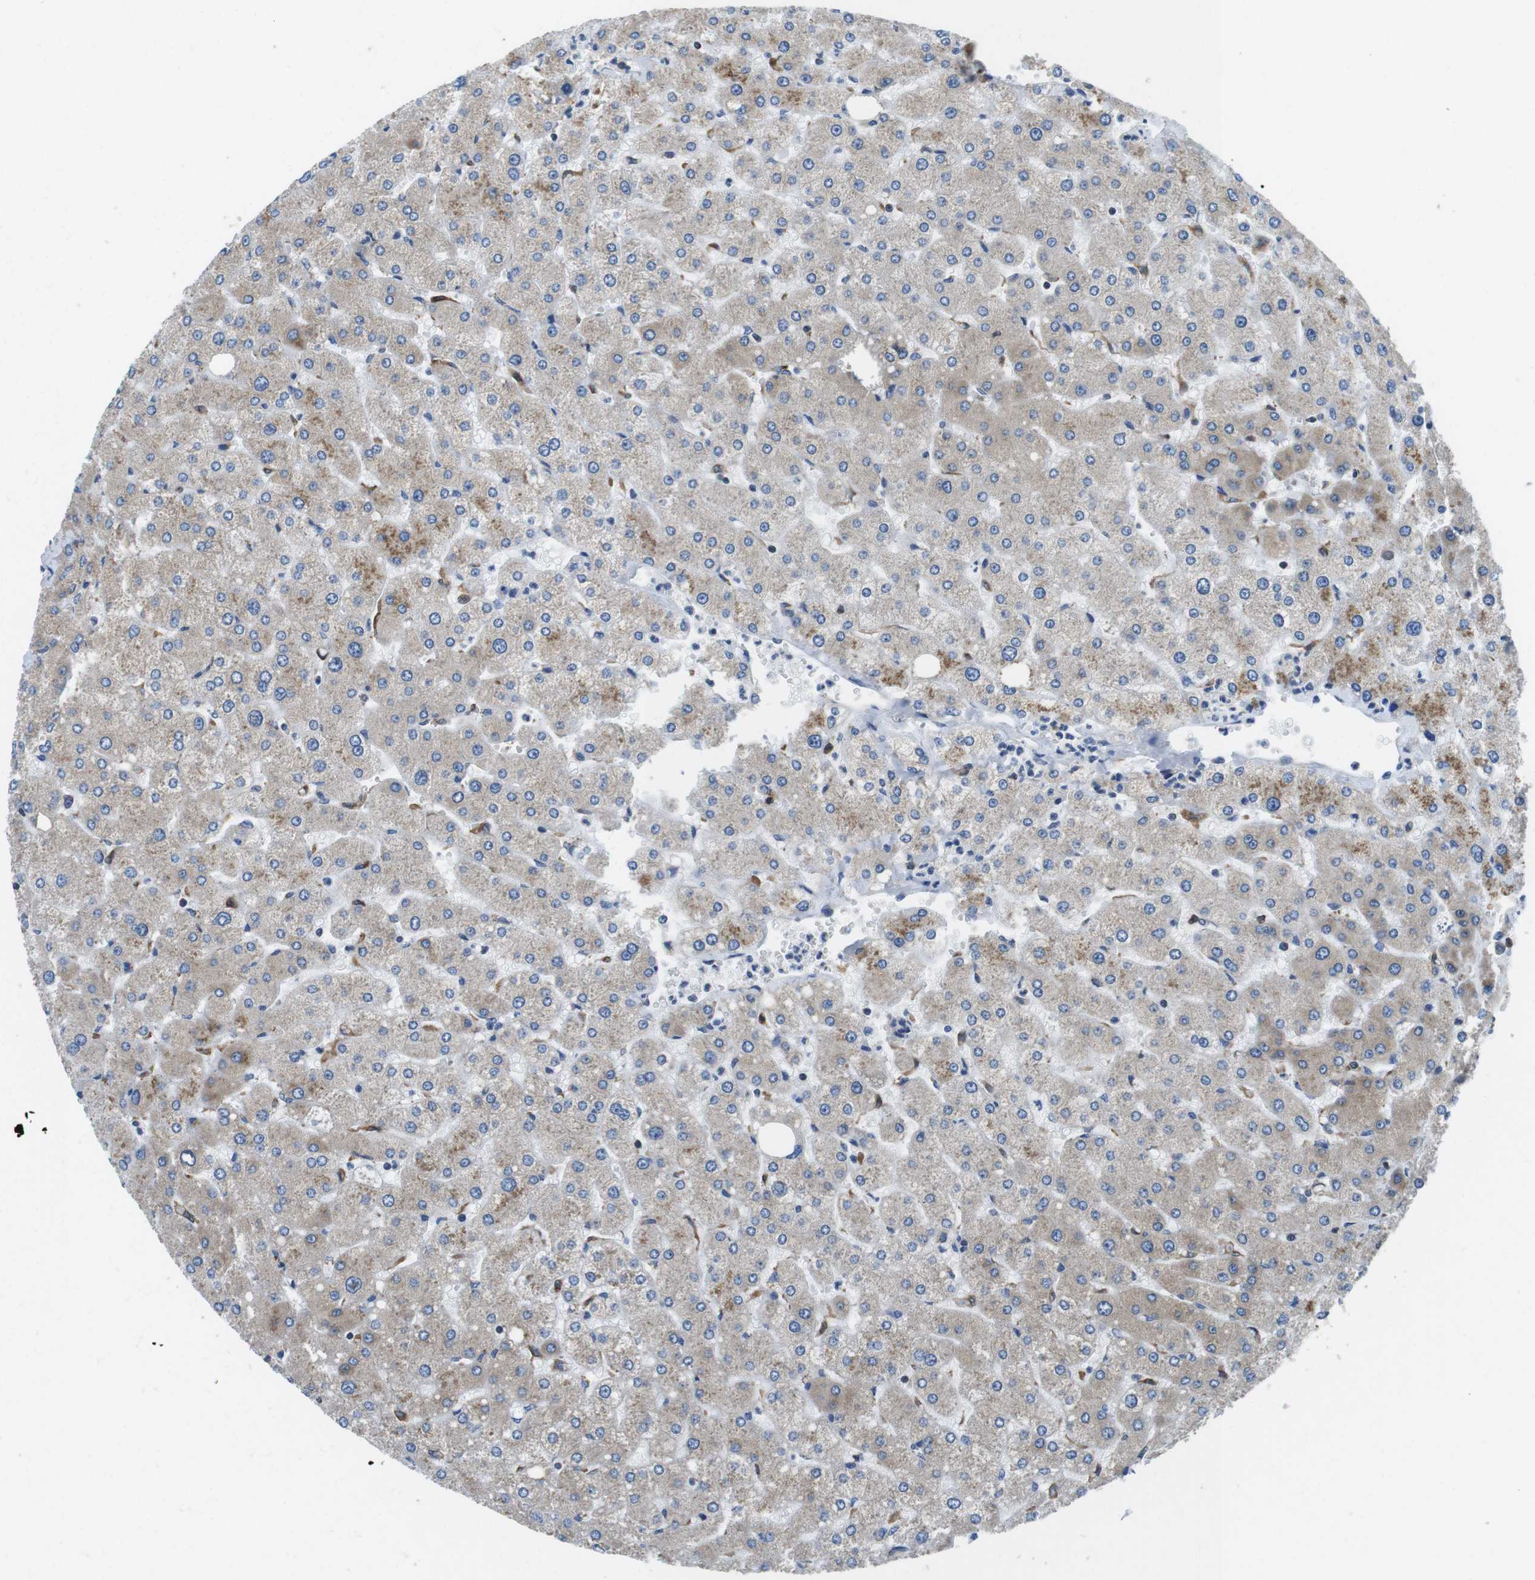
{"staining": {"intensity": "weak", "quantity": ">75%", "location": "cytoplasmic/membranous"}, "tissue": "liver", "cell_type": "Cholangiocytes", "image_type": "normal", "snomed": [{"axis": "morphology", "description": "Normal tissue, NOS"}, {"axis": "topography", "description": "Liver"}], "caption": "Immunohistochemistry of normal human liver exhibits low levels of weak cytoplasmic/membranous expression in approximately >75% of cholangiocytes.", "gene": "UGGT1", "patient": {"sex": "male", "age": 55}}